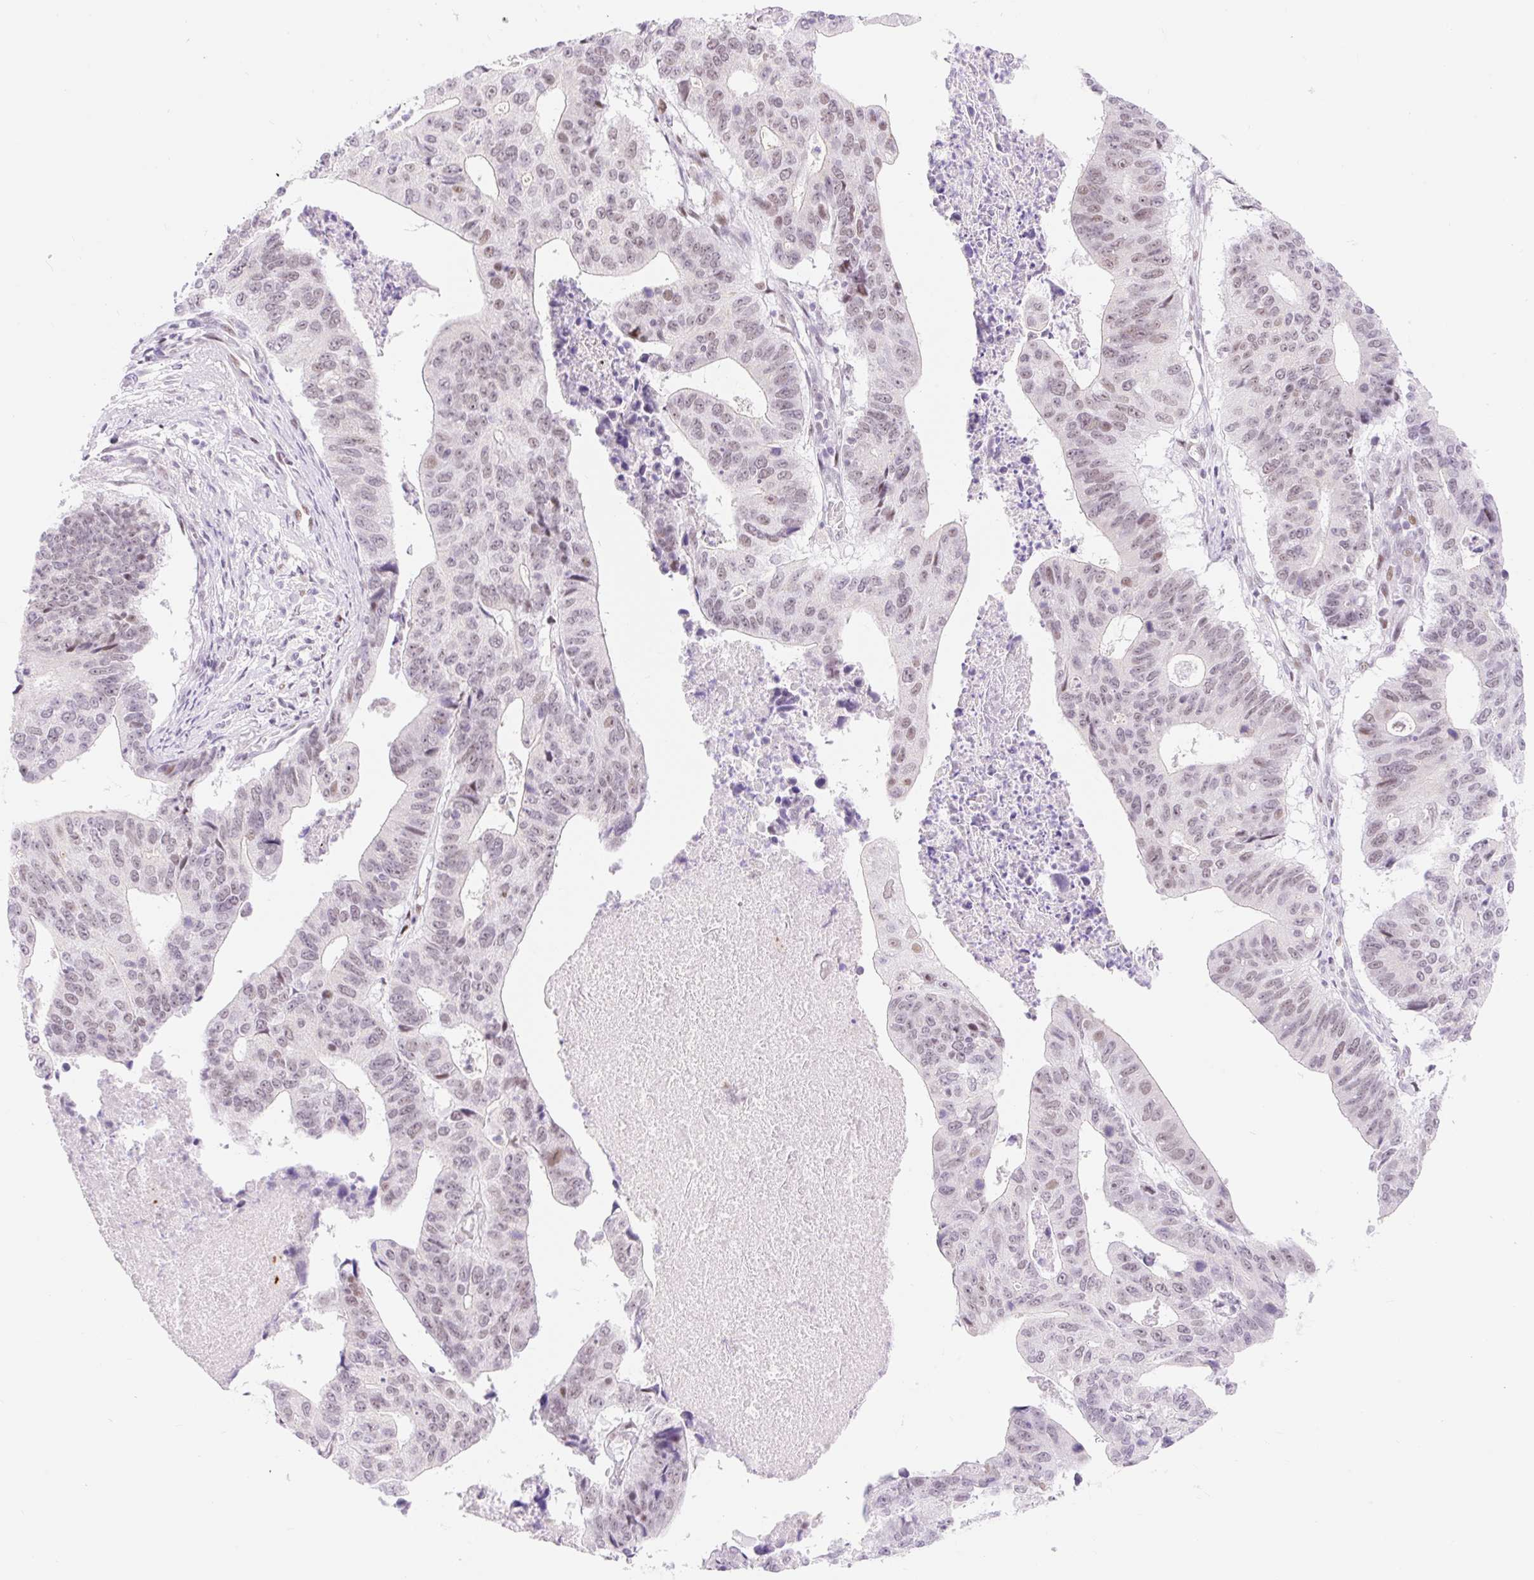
{"staining": {"intensity": "weak", "quantity": "<25%", "location": "nuclear"}, "tissue": "stomach cancer", "cell_type": "Tumor cells", "image_type": "cancer", "snomed": [{"axis": "morphology", "description": "Adenocarcinoma, NOS"}, {"axis": "topography", "description": "Stomach"}], "caption": "This is a histopathology image of IHC staining of stomach cancer (adenocarcinoma), which shows no positivity in tumor cells.", "gene": "H2BW1", "patient": {"sex": "male", "age": 59}}